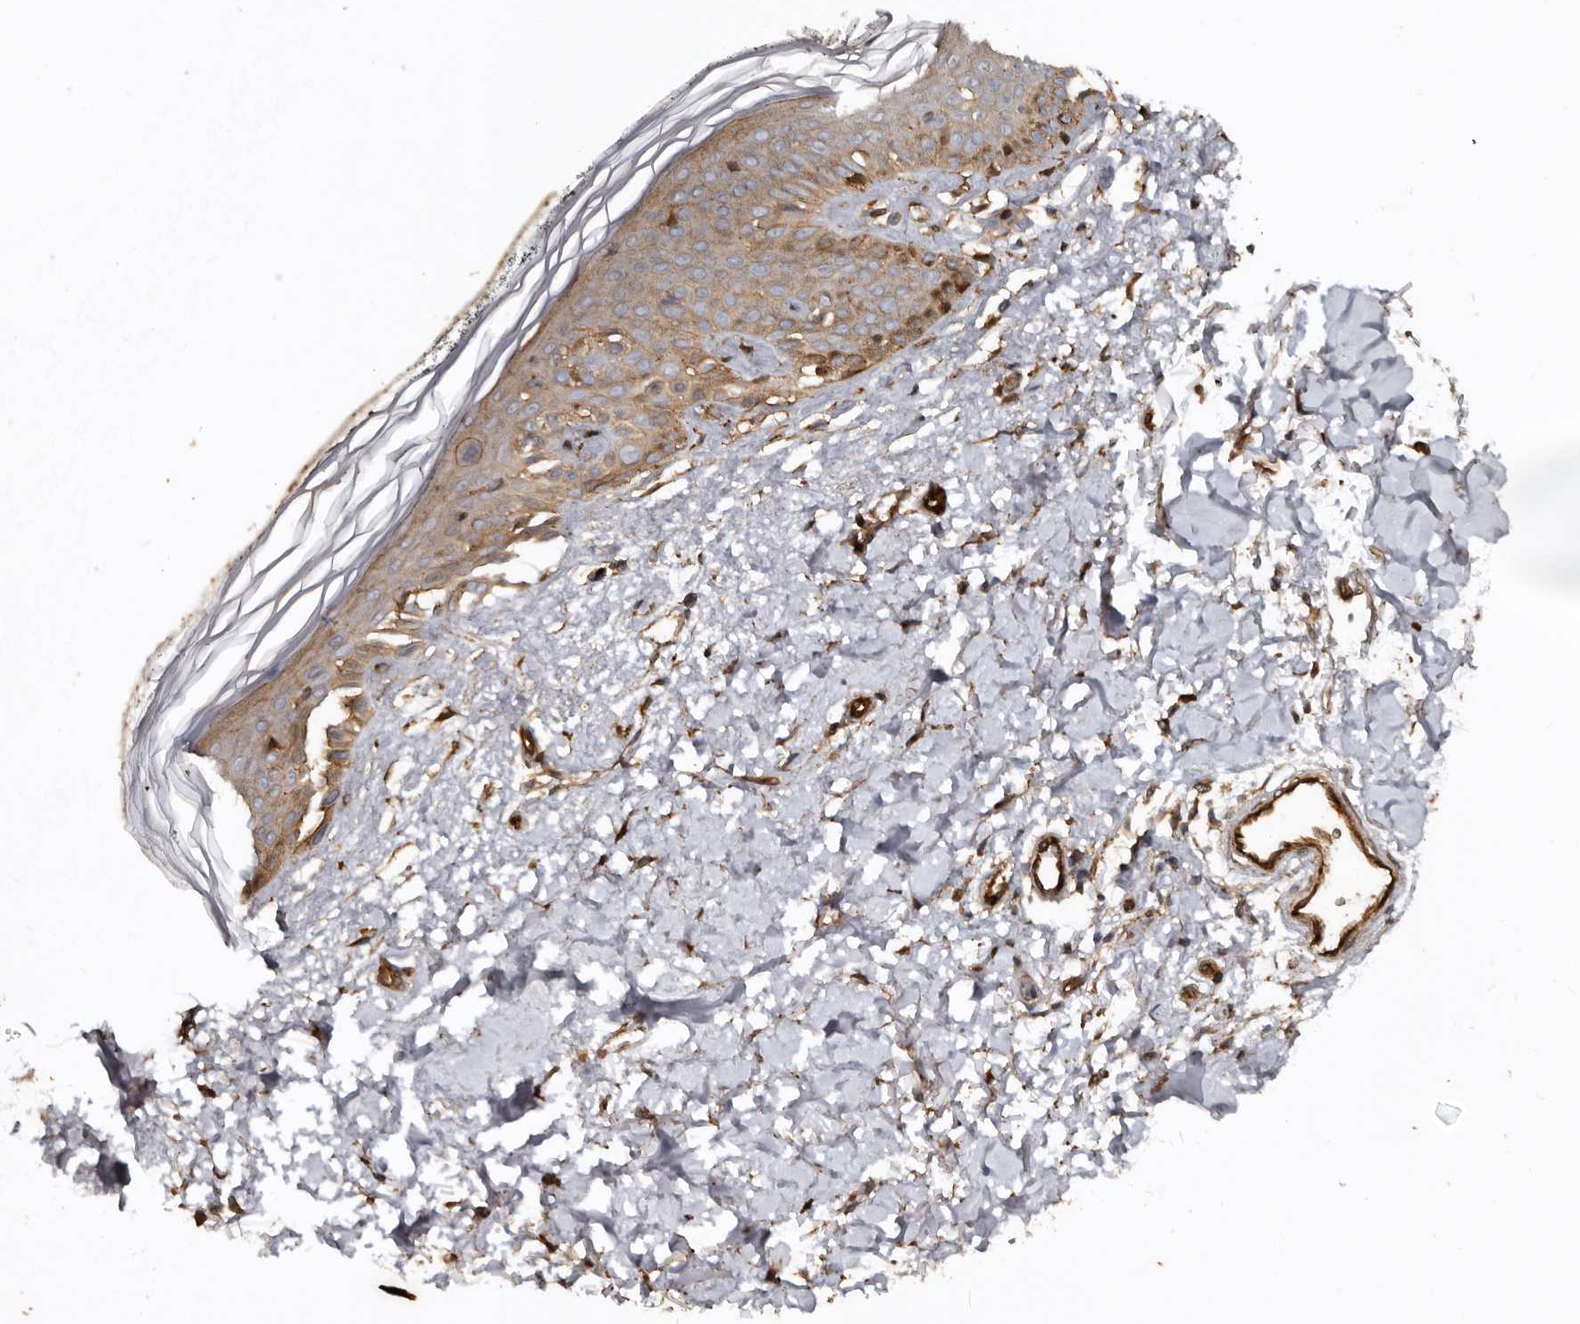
{"staining": {"intensity": "strong", "quantity": ">75%", "location": "cytoplasmic/membranous"}, "tissue": "skin", "cell_type": "Fibroblasts", "image_type": "normal", "snomed": [{"axis": "morphology", "description": "Normal tissue, NOS"}, {"axis": "topography", "description": "Skin"}], "caption": "Strong cytoplasmic/membranous positivity is present in approximately >75% of fibroblasts in unremarkable skin.", "gene": "EXOC3L1", "patient": {"sex": "female", "age": 64}}